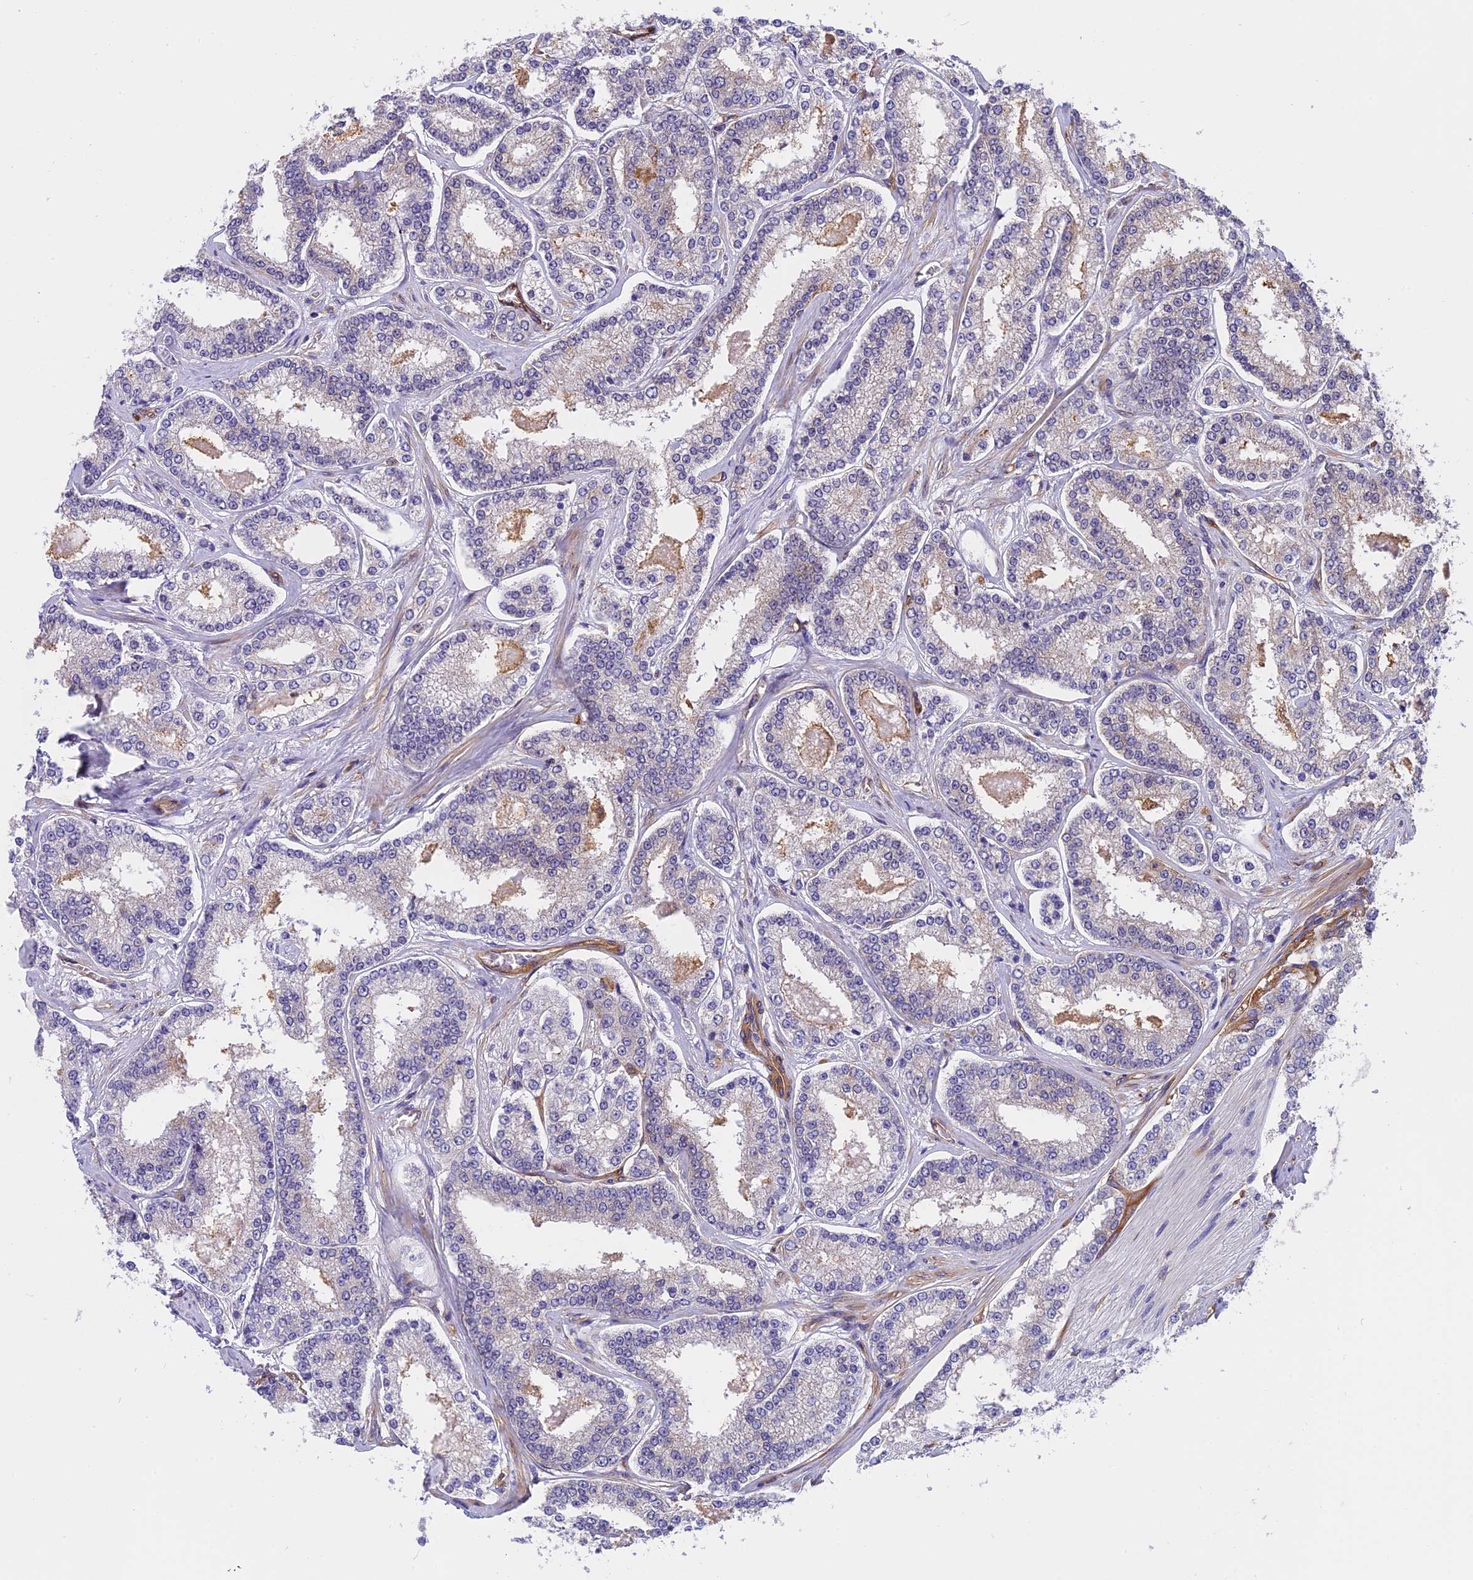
{"staining": {"intensity": "negative", "quantity": "none", "location": "none"}, "tissue": "prostate cancer", "cell_type": "Tumor cells", "image_type": "cancer", "snomed": [{"axis": "morphology", "description": "Normal tissue, NOS"}, {"axis": "morphology", "description": "Adenocarcinoma, High grade"}, {"axis": "topography", "description": "Prostate"}], "caption": "Prostate cancer (adenocarcinoma (high-grade)) stained for a protein using IHC demonstrates no expression tumor cells.", "gene": "EHBP1L1", "patient": {"sex": "male", "age": 83}}